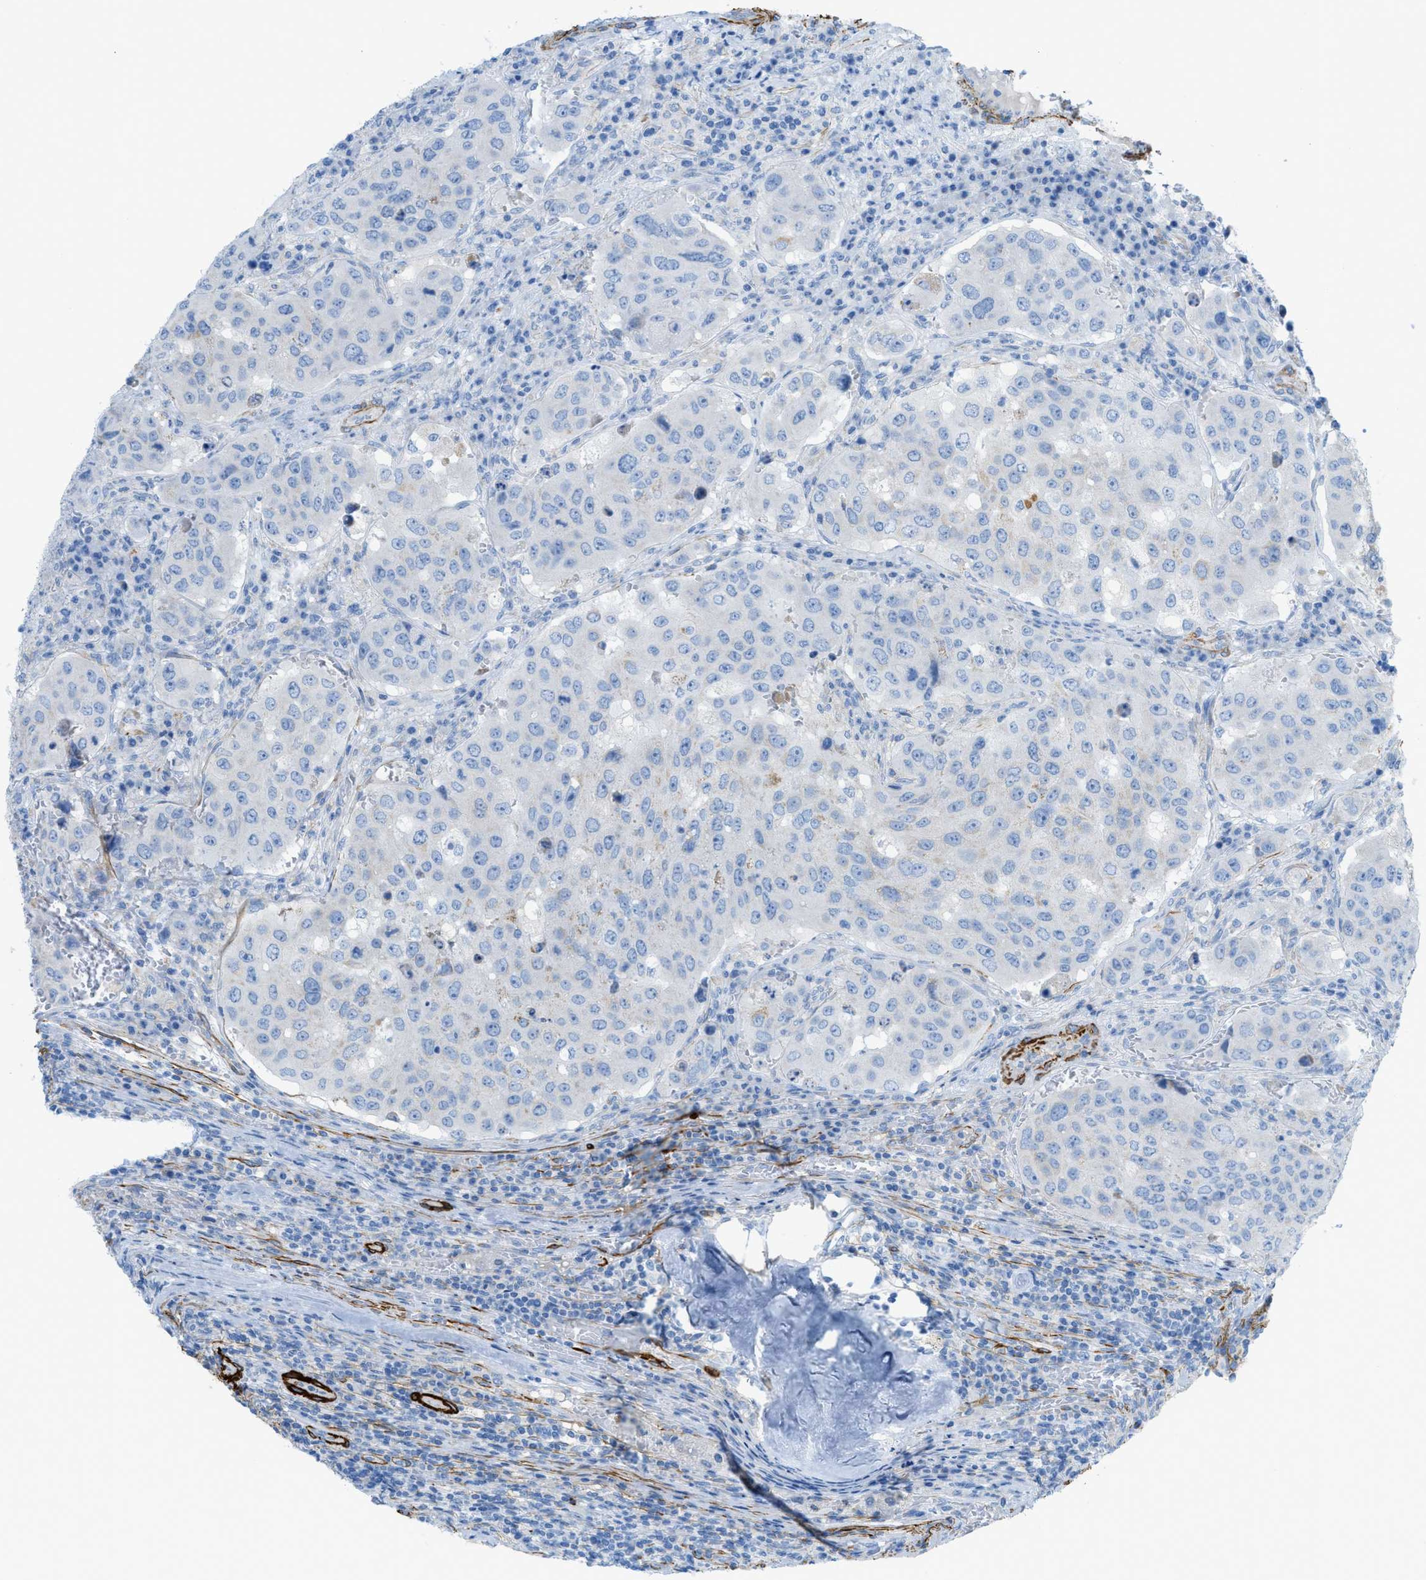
{"staining": {"intensity": "negative", "quantity": "none", "location": "none"}, "tissue": "urothelial cancer", "cell_type": "Tumor cells", "image_type": "cancer", "snomed": [{"axis": "morphology", "description": "Urothelial carcinoma, High grade"}, {"axis": "topography", "description": "Lymph node"}, {"axis": "topography", "description": "Urinary bladder"}], "caption": "Immunohistochemistry photomicrograph of neoplastic tissue: human urothelial cancer stained with DAB (3,3'-diaminobenzidine) demonstrates no significant protein staining in tumor cells.", "gene": "MYH11", "patient": {"sex": "male", "age": 51}}